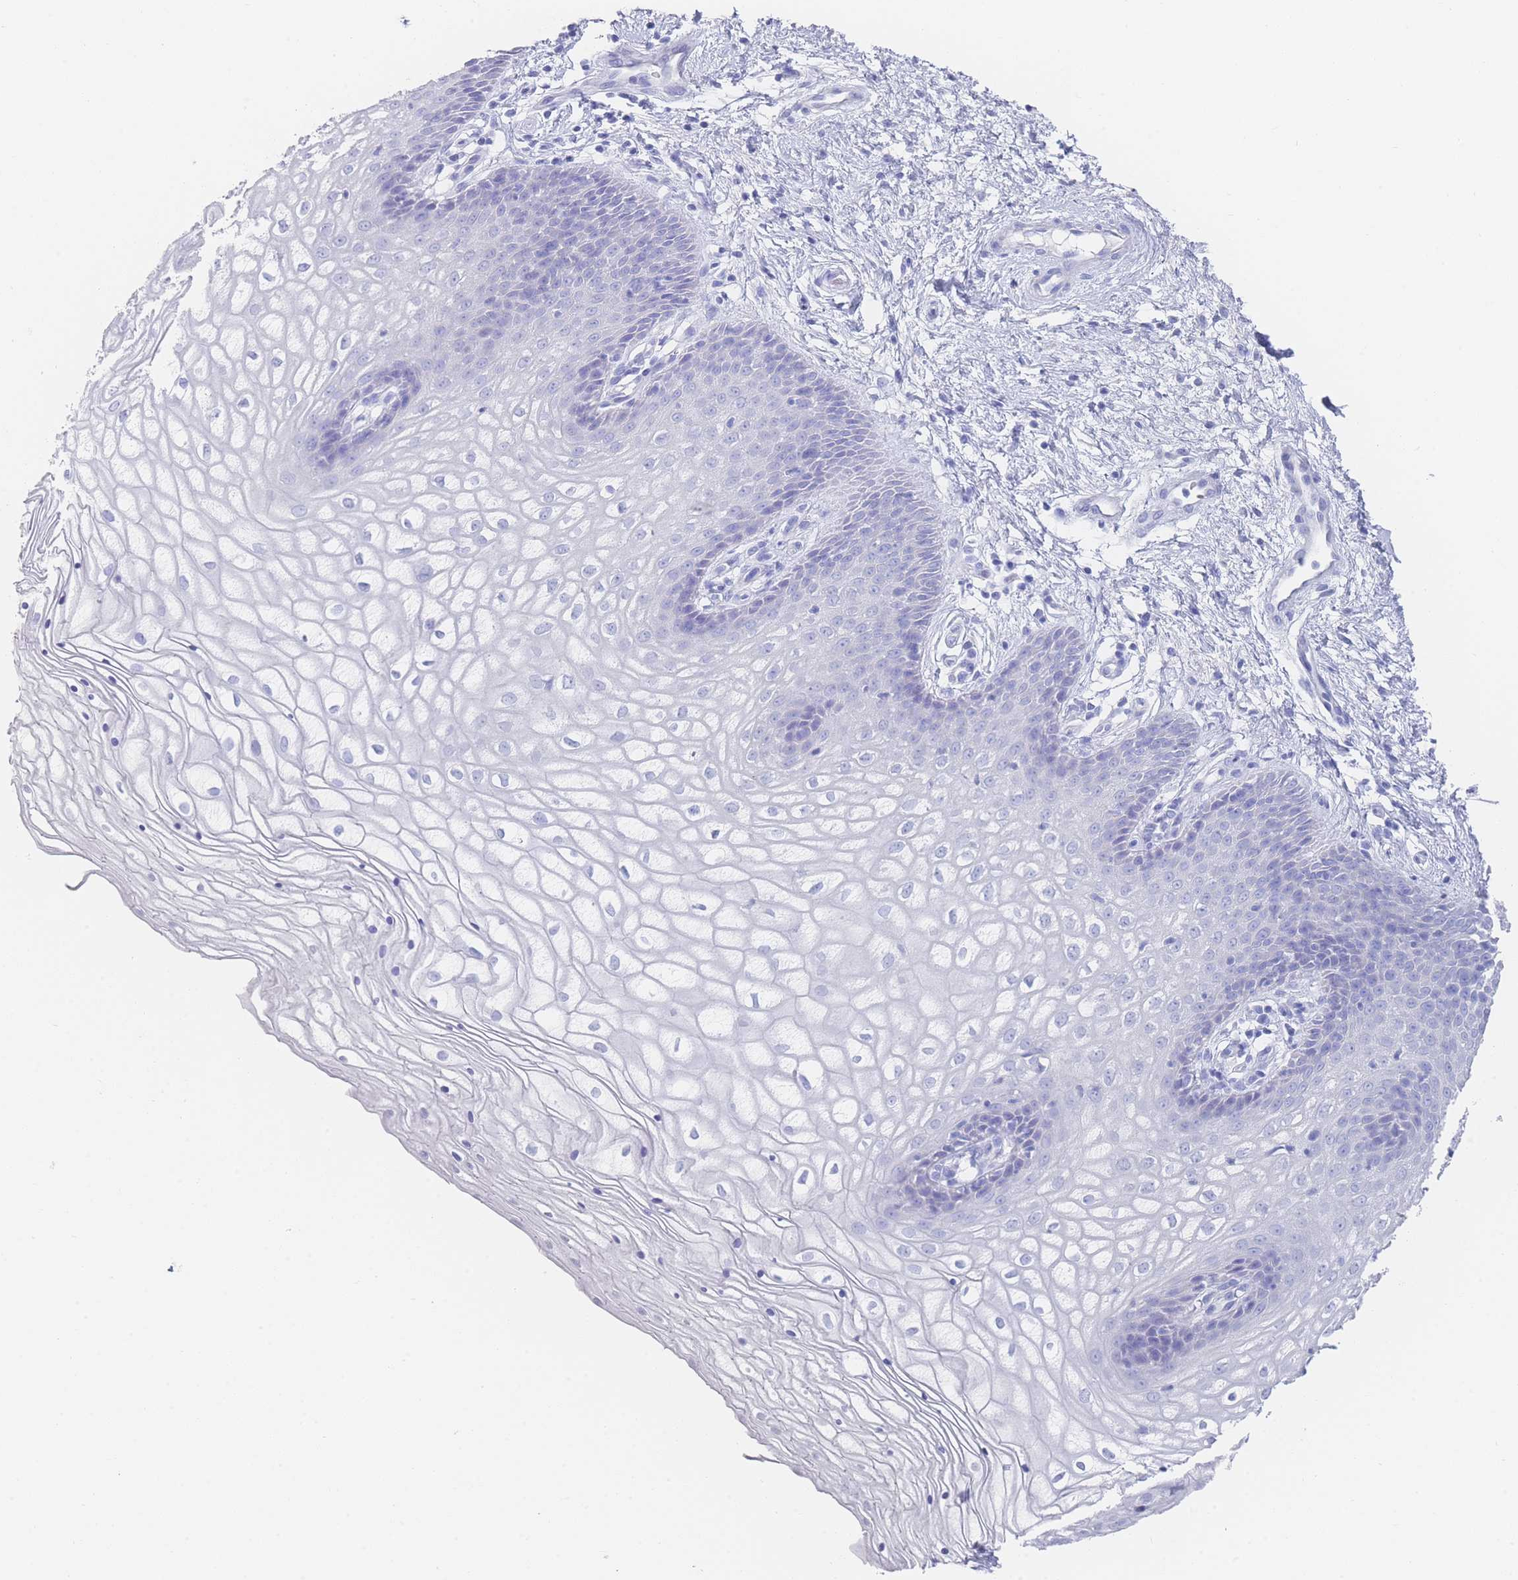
{"staining": {"intensity": "negative", "quantity": "none", "location": "none"}, "tissue": "vagina", "cell_type": "Squamous epithelial cells", "image_type": "normal", "snomed": [{"axis": "morphology", "description": "Normal tissue, NOS"}, {"axis": "topography", "description": "Vagina"}], "caption": "An immunohistochemistry micrograph of unremarkable vagina is shown. There is no staining in squamous epithelial cells of vagina.", "gene": "LRRC37A2", "patient": {"sex": "female", "age": 34}}